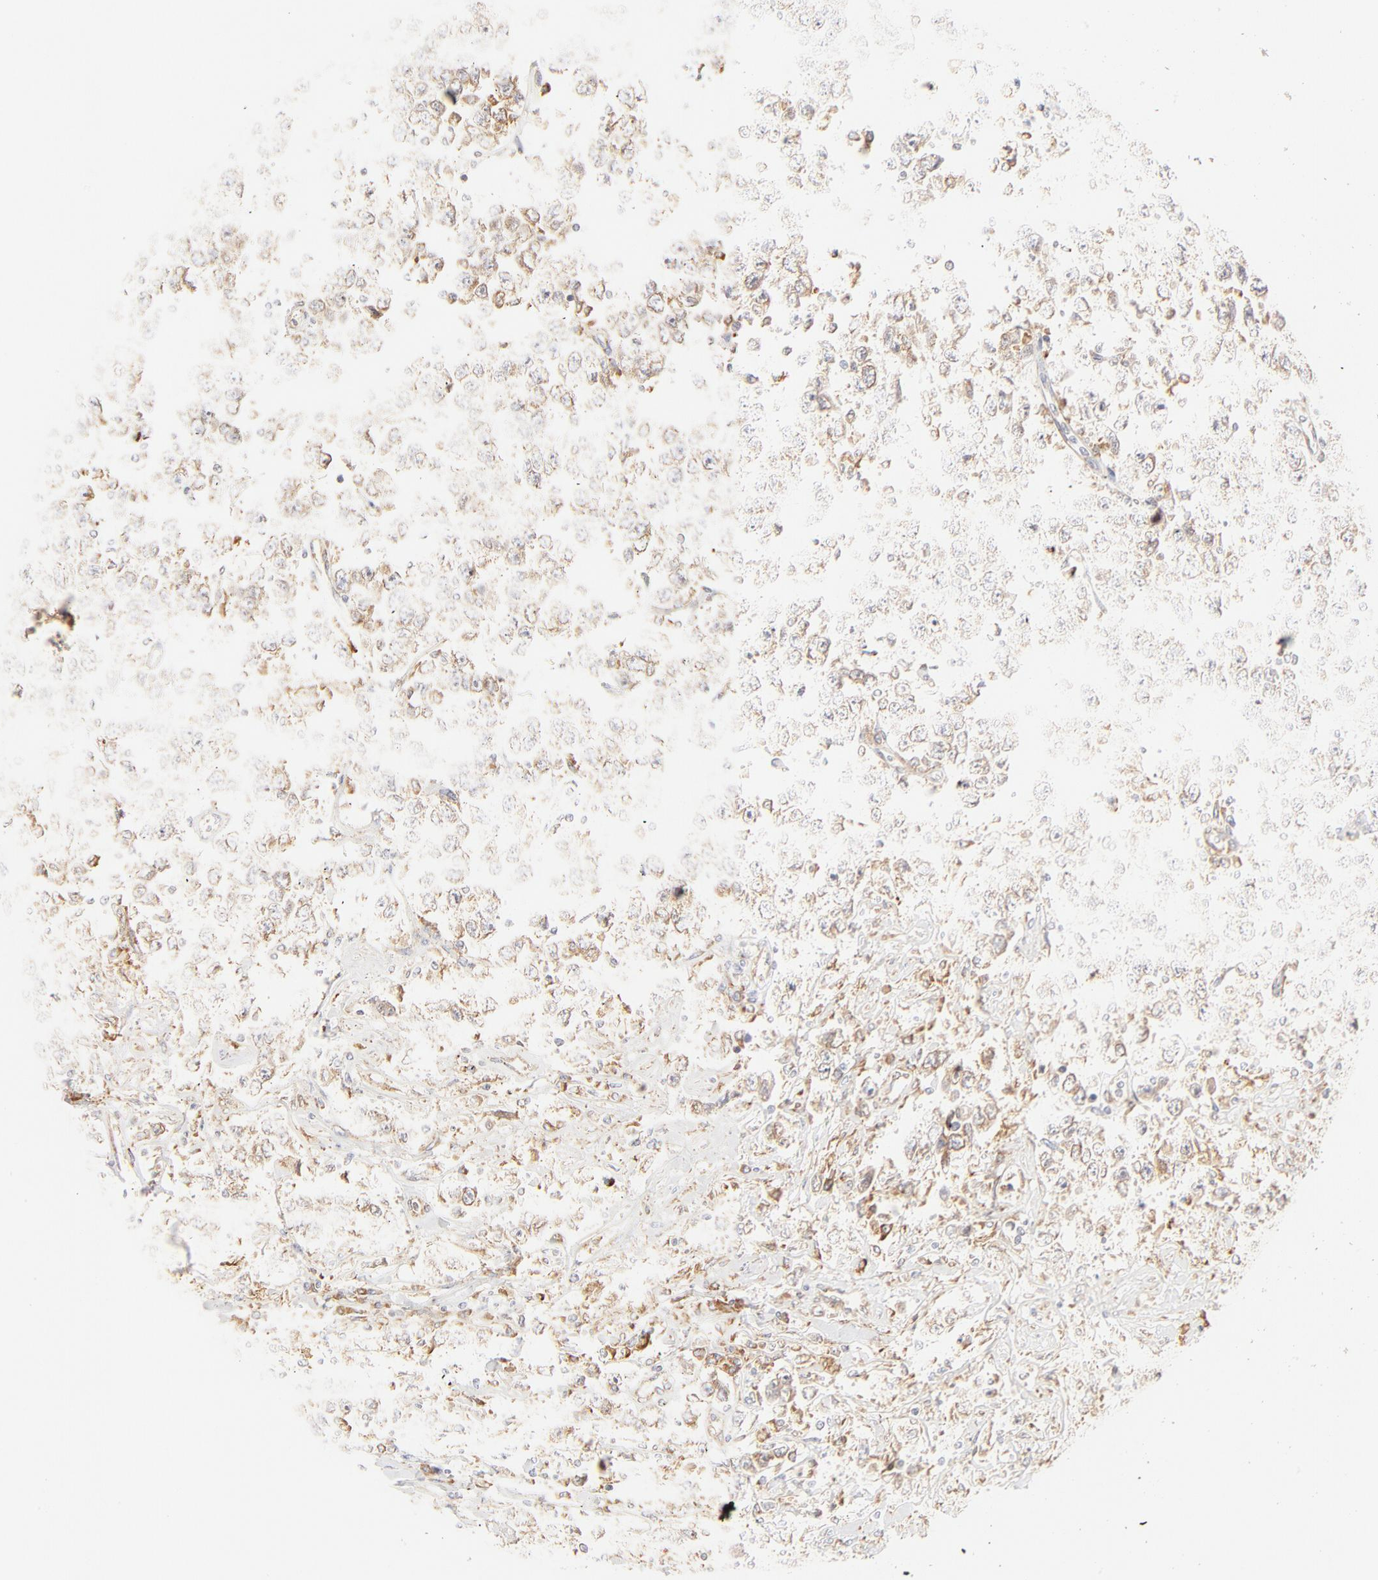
{"staining": {"intensity": "moderate", "quantity": ">75%", "location": "cytoplasmic/membranous"}, "tissue": "testis cancer", "cell_type": "Tumor cells", "image_type": "cancer", "snomed": [{"axis": "morphology", "description": "Seminoma, NOS"}, {"axis": "topography", "description": "Testis"}], "caption": "A high-resolution photomicrograph shows IHC staining of seminoma (testis), which exhibits moderate cytoplasmic/membranous staining in approximately >75% of tumor cells. (IHC, brightfield microscopy, high magnification).", "gene": "PARP12", "patient": {"sex": "male", "age": 41}}